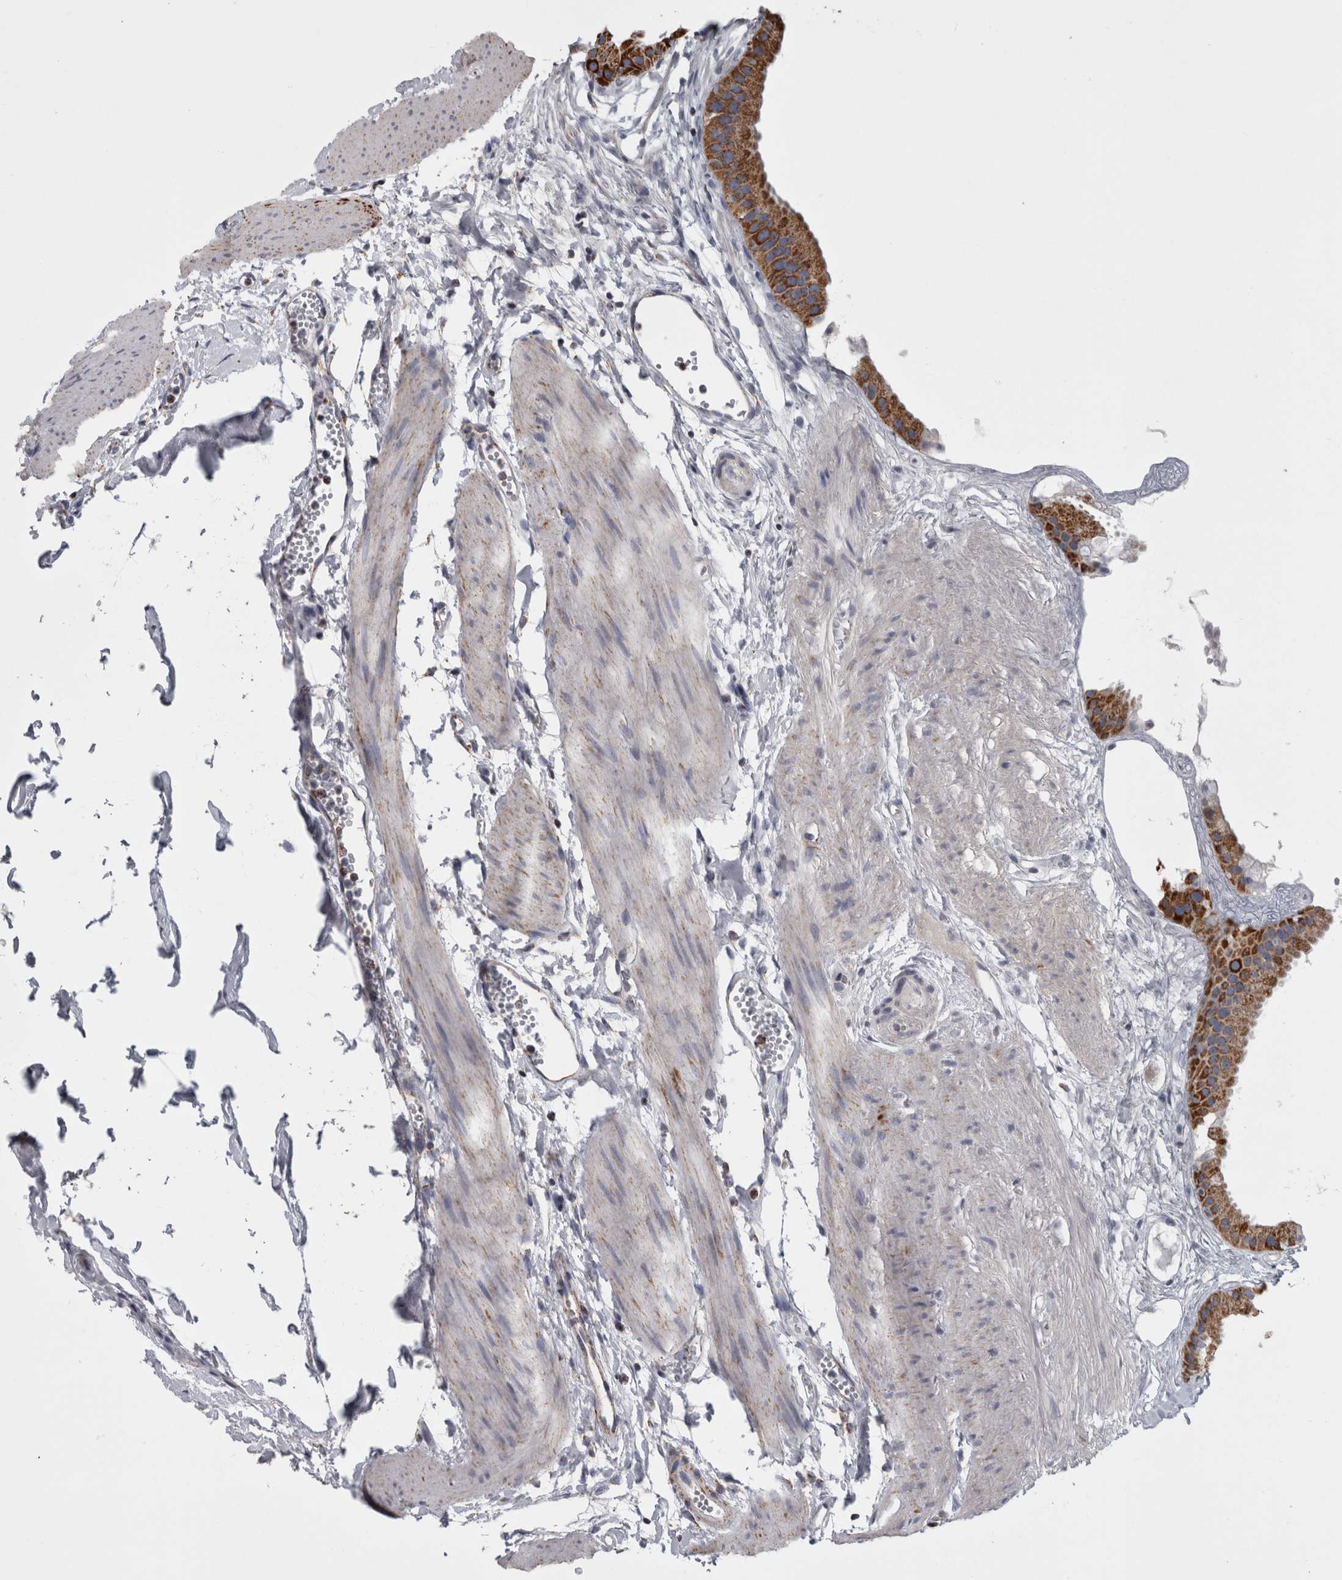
{"staining": {"intensity": "strong", "quantity": ">75%", "location": "cytoplasmic/membranous"}, "tissue": "gallbladder", "cell_type": "Glandular cells", "image_type": "normal", "snomed": [{"axis": "morphology", "description": "Normal tissue, NOS"}, {"axis": "topography", "description": "Gallbladder"}], "caption": "An immunohistochemistry (IHC) image of benign tissue is shown. Protein staining in brown shows strong cytoplasmic/membranous positivity in gallbladder within glandular cells. The staining was performed using DAB (3,3'-diaminobenzidine), with brown indicating positive protein expression. Nuclei are stained blue with hematoxylin.", "gene": "MDH2", "patient": {"sex": "female", "age": 64}}